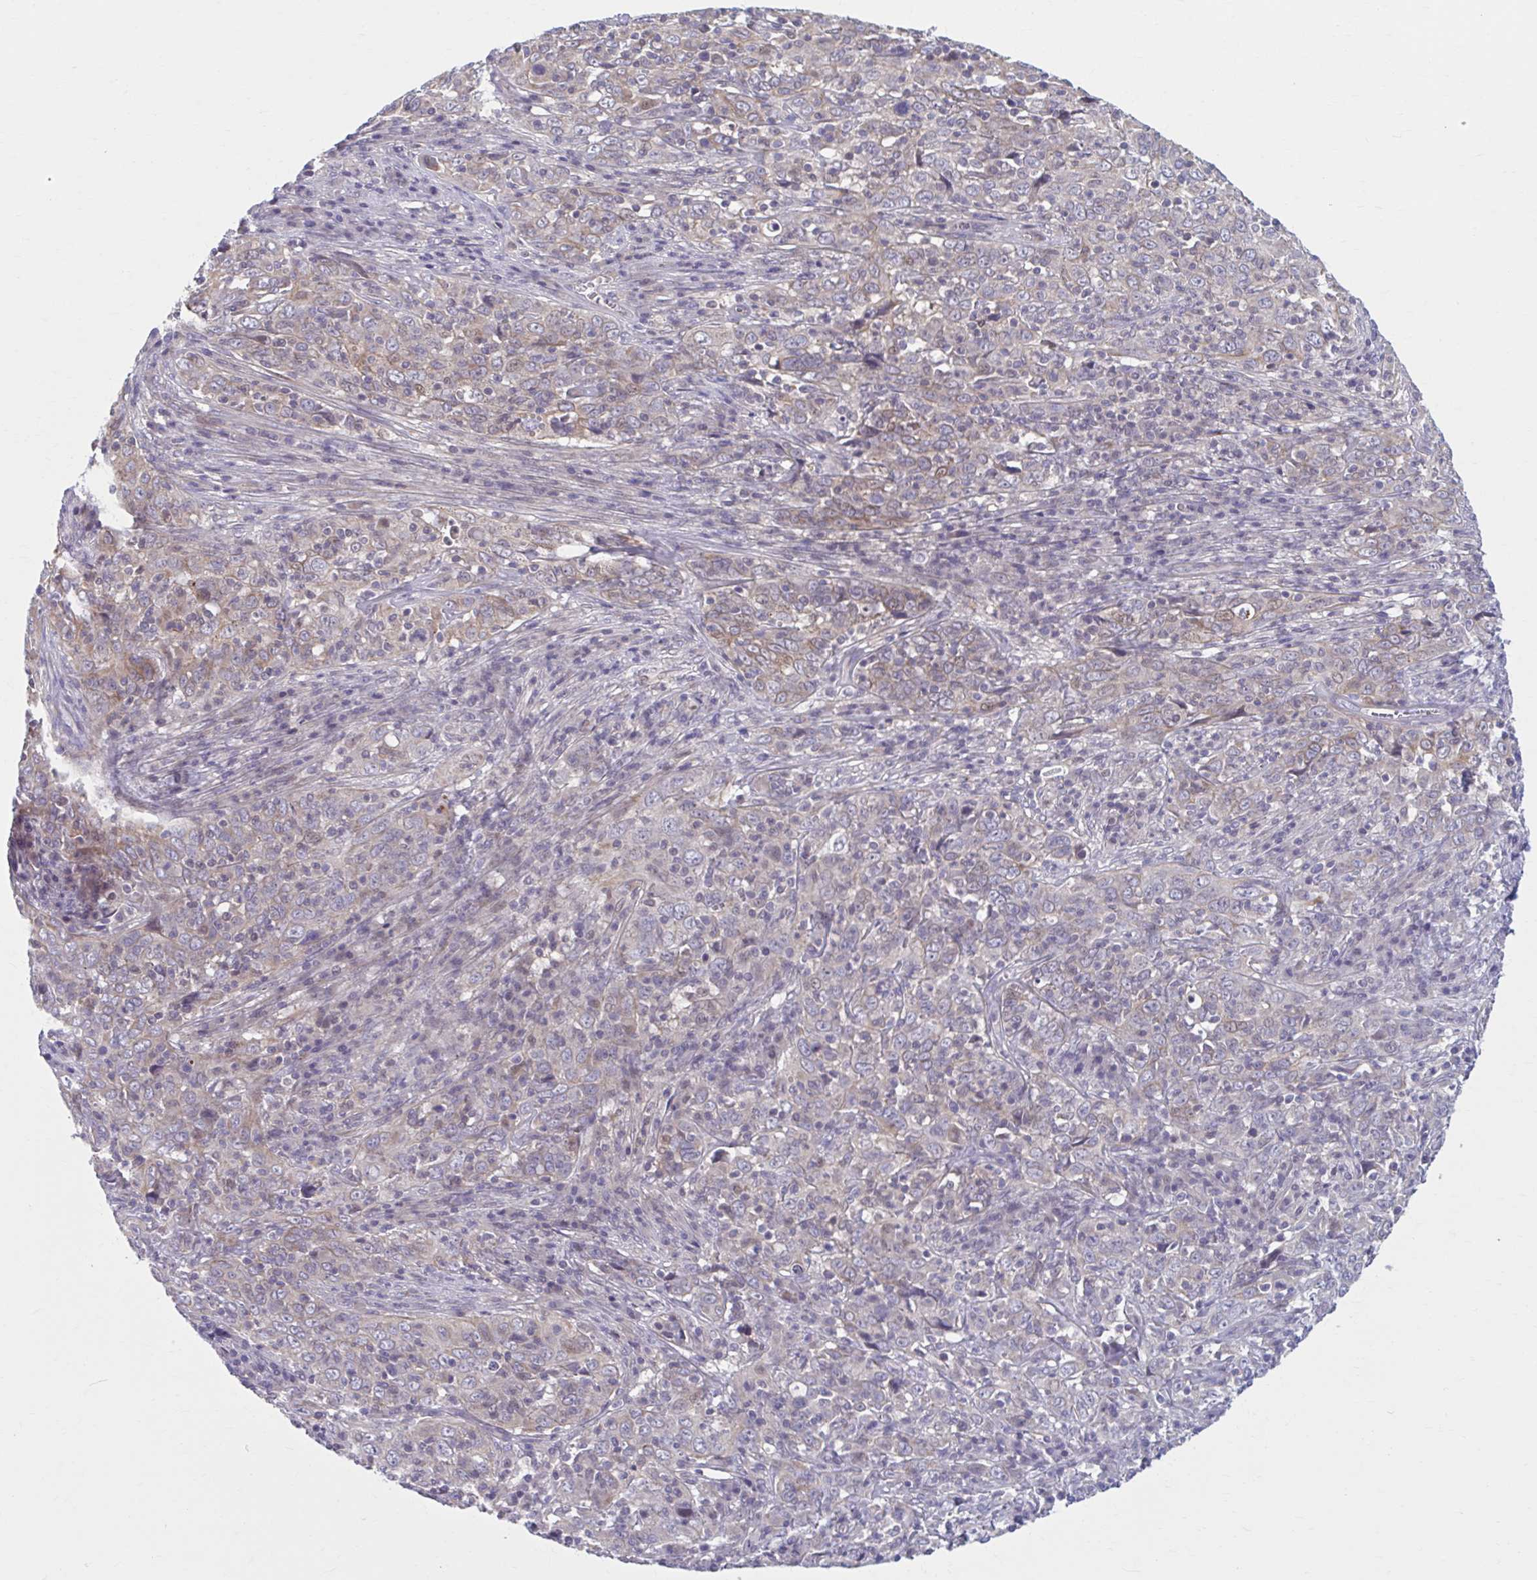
{"staining": {"intensity": "weak", "quantity": "25%-75%", "location": "cytoplasmic/membranous"}, "tissue": "cervical cancer", "cell_type": "Tumor cells", "image_type": "cancer", "snomed": [{"axis": "morphology", "description": "Squamous cell carcinoma, NOS"}, {"axis": "topography", "description": "Cervix"}], "caption": "Cervical squamous cell carcinoma stained for a protein demonstrates weak cytoplasmic/membranous positivity in tumor cells. The protein of interest is shown in brown color, while the nuclei are stained blue.", "gene": "CHST3", "patient": {"sex": "female", "age": 46}}